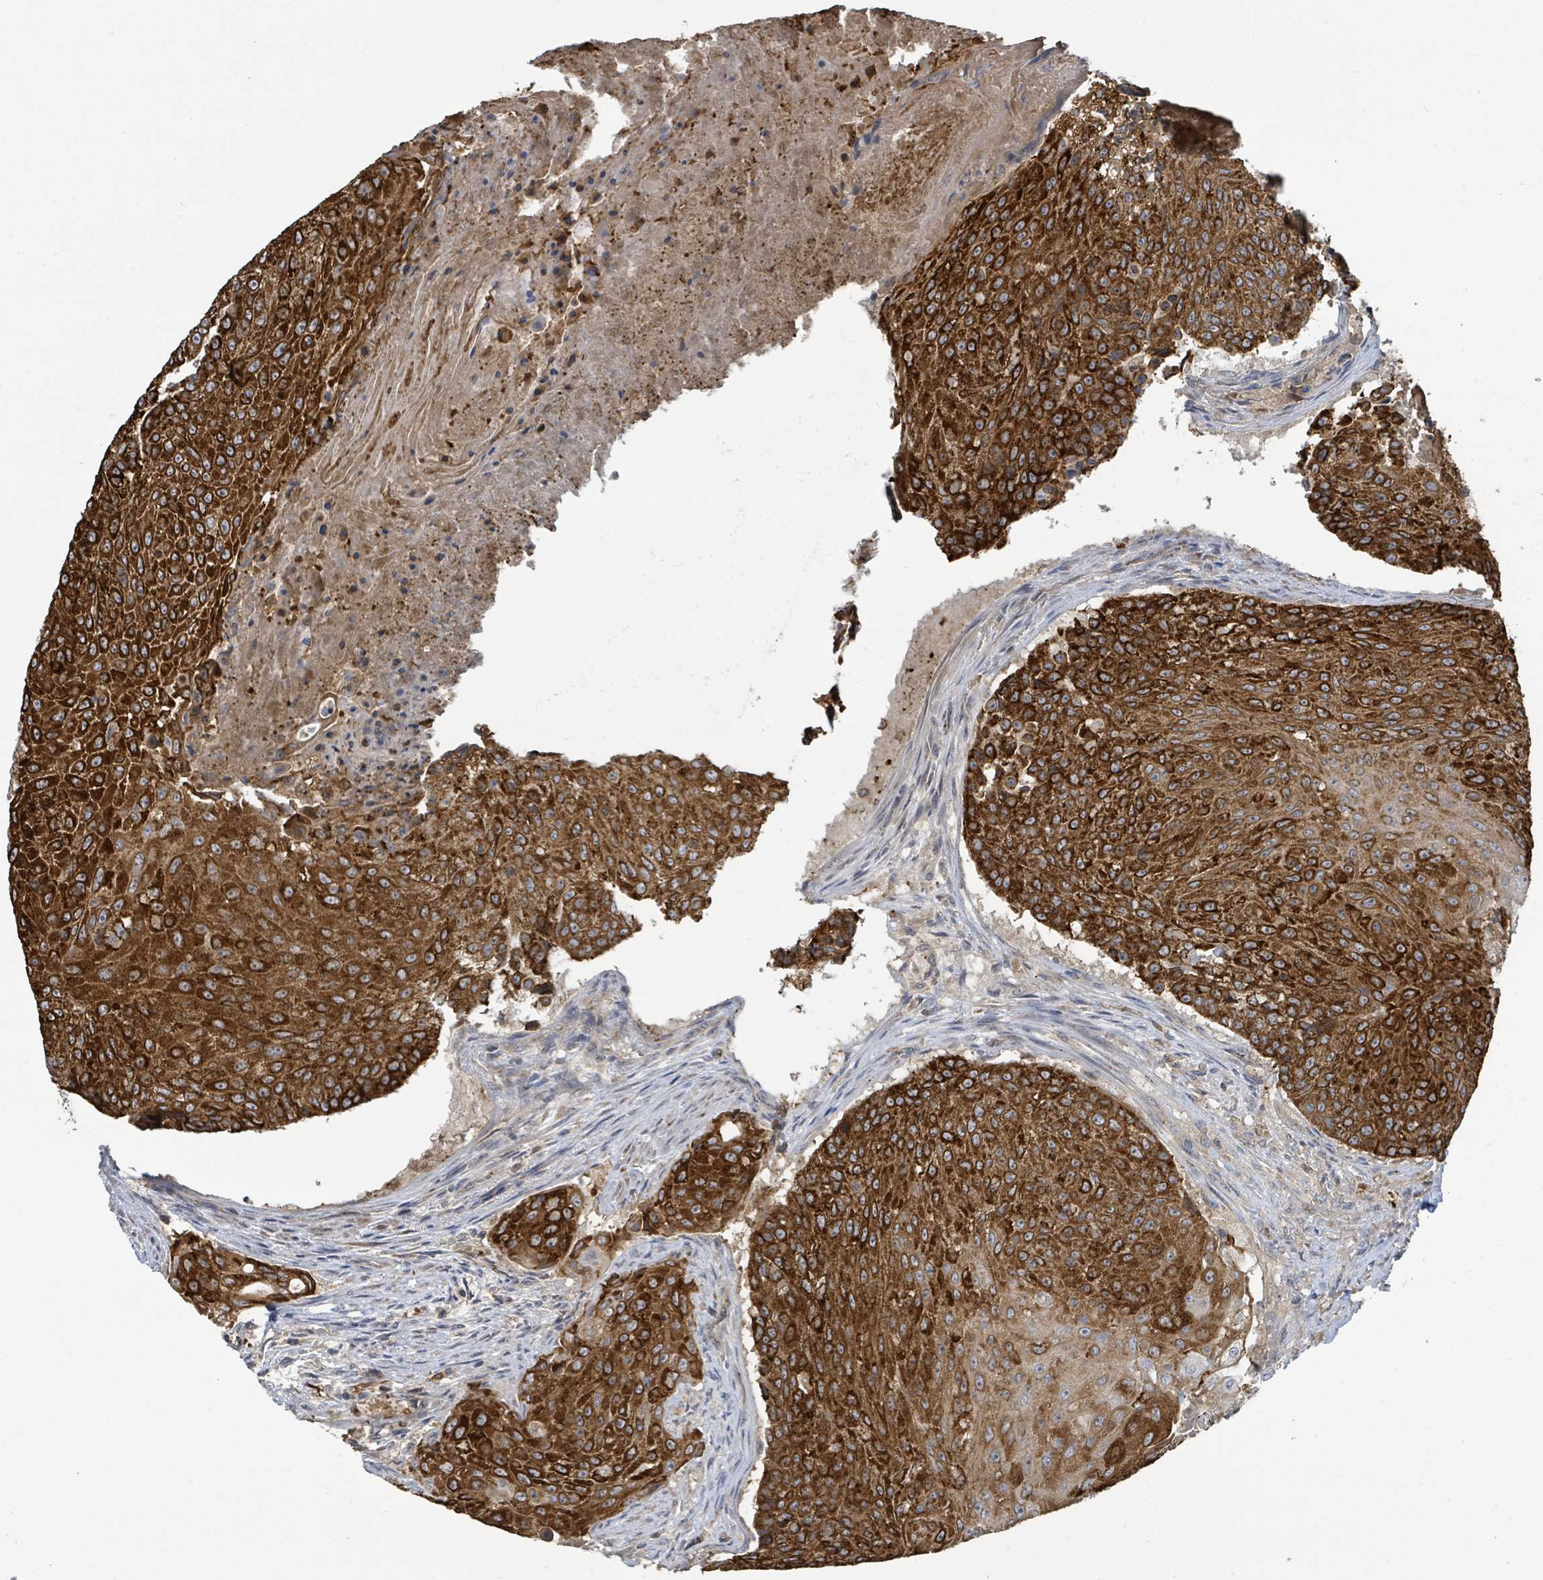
{"staining": {"intensity": "strong", "quantity": ">75%", "location": "cytoplasmic/membranous"}, "tissue": "urothelial cancer", "cell_type": "Tumor cells", "image_type": "cancer", "snomed": [{"axis": "morphology", "description": "Urothelial carcinoma, High grade"}, {"axis": "topography", "description": "Urinary bladder"}], "caption": "Protein staining by immunohistochemistry (IHC) reveals strong cytoplasmic/membranous positivity in about >75% of tumor cells in urothelial carcinoma (high-grade).", "gene": "CCDC121", "patient": {"sex": "female", "age": 63}}